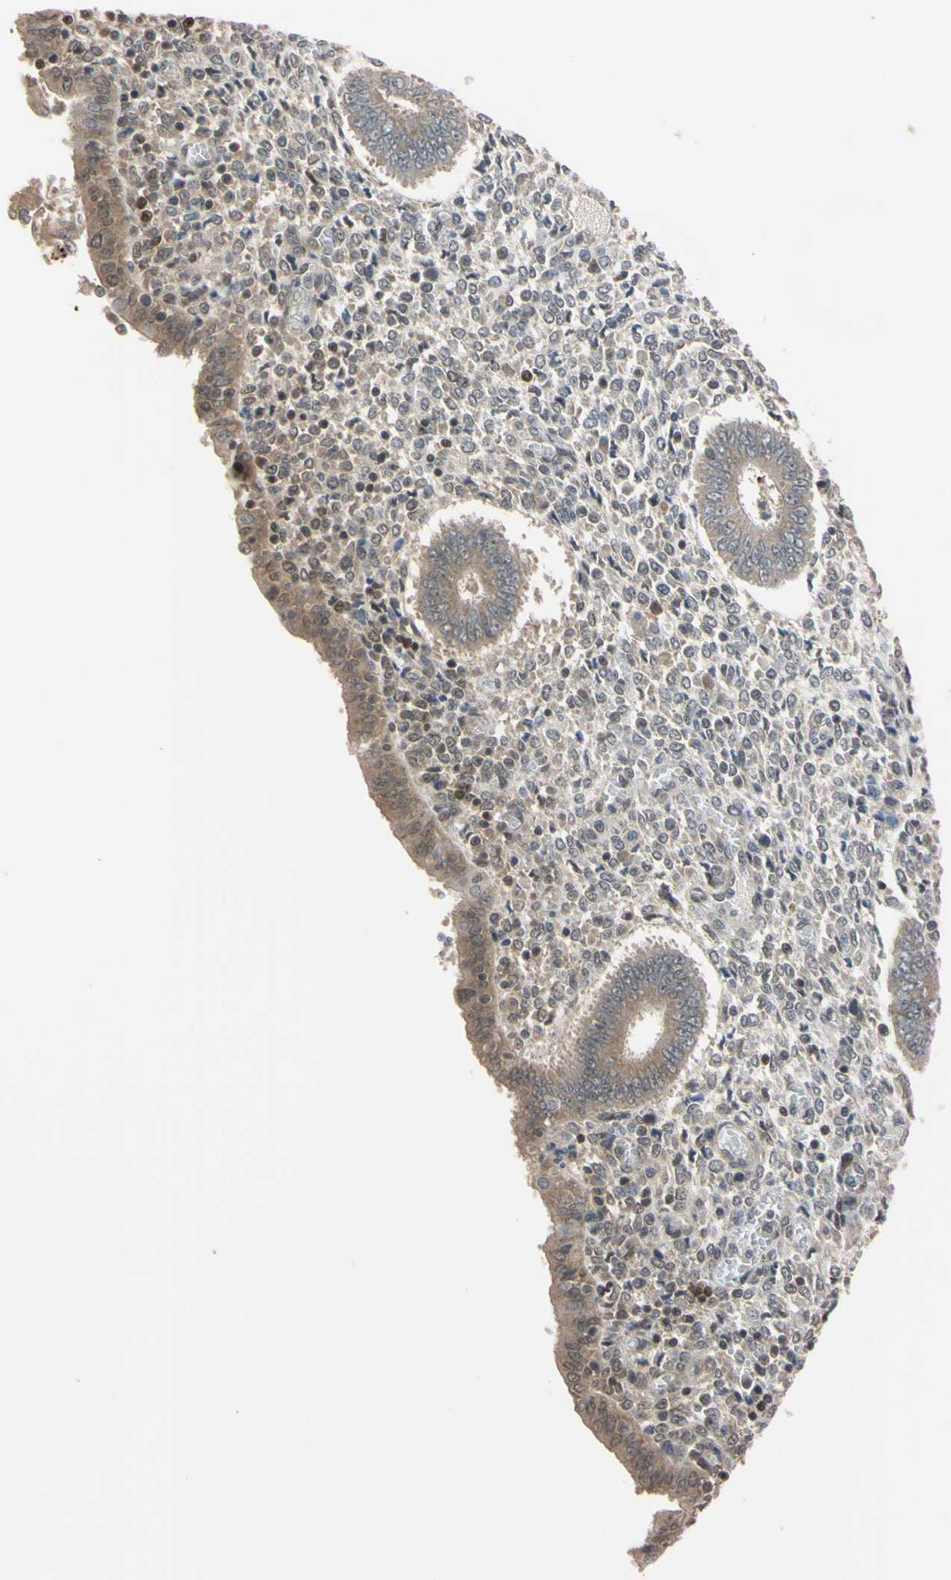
{"staining": {"intensity": "weak", "quantity": "25%-75%", "location": "cytoplasmic/membranous,nuclear"}, "tissue": "endometrium", "cell_type": "Cells in endometrial stroma", "image_type": "normal", "snomed": [{"axis": "morphology", "description": "Normal tissue, NOS"}, {"axis": "topography", "description": "Endometrium"}], "caption": "Approximately 25%-75% of cells in endometrial stroma in normal human endometrium exhibit weak cytoplasmic/membranous,nuclear protein staining as visualized by brown immunohistochemical staining.", "gene": "UBE2I", "patient": {"sex": "female", "age": 35}}